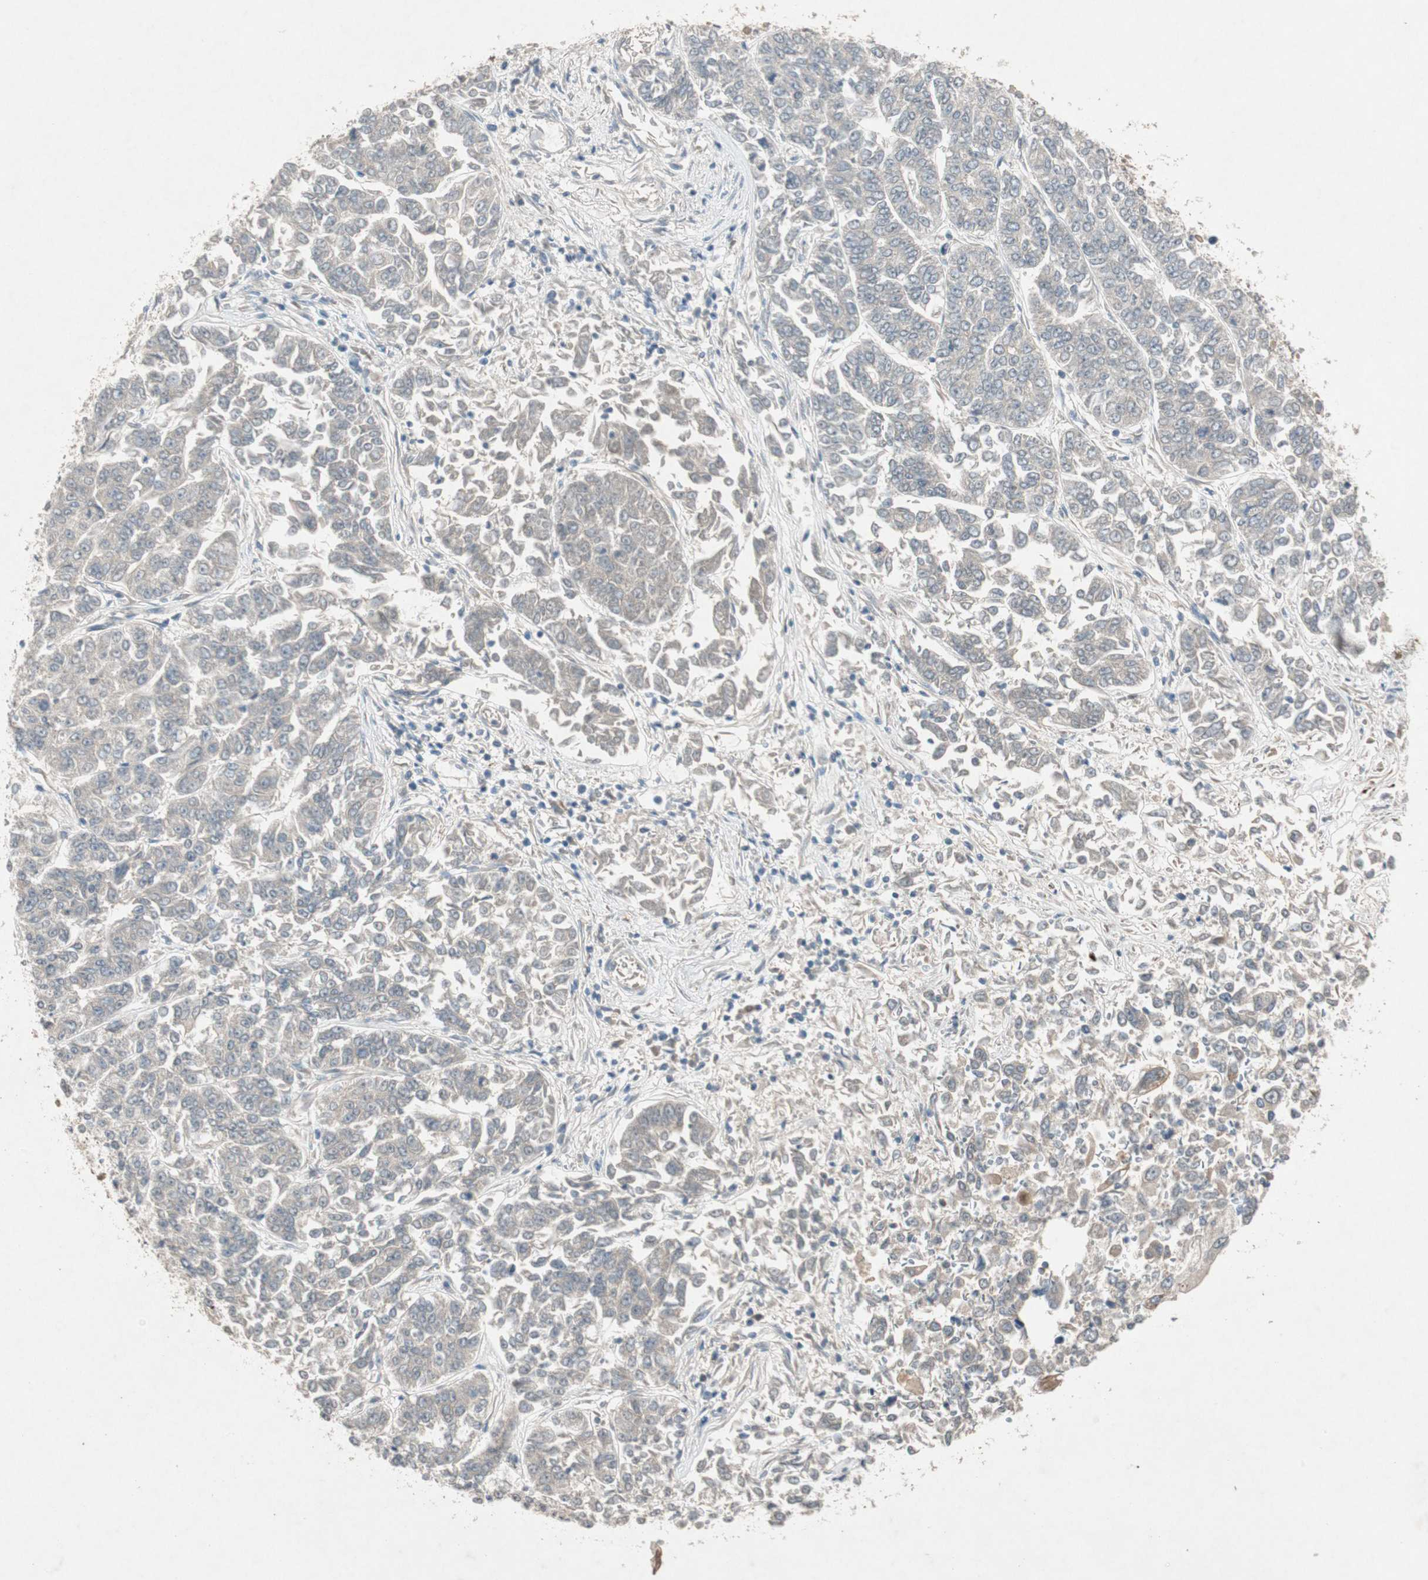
{"staining": {"intensity": "negative", "quantity": "none", "location": "none"}, "tissue": "lung cancer", "cell_type": "Tumor cells", "image_type": "cancer", "snomed": [{"axis": "morphology", "description": "Adenocarcinoma, NOS"}, {"axis": "topography", "description": "Lung"}], "caption": "Immunohistochemical staining of lung cancer (adenocarcinoma) displays no significant staining in tumor cells. The staining is performed using DAB brown chromogen with nuclei counter-stained in using hematoxylin.", "gene": "APOO", "patient": {"sex": "male", "age": 84}}